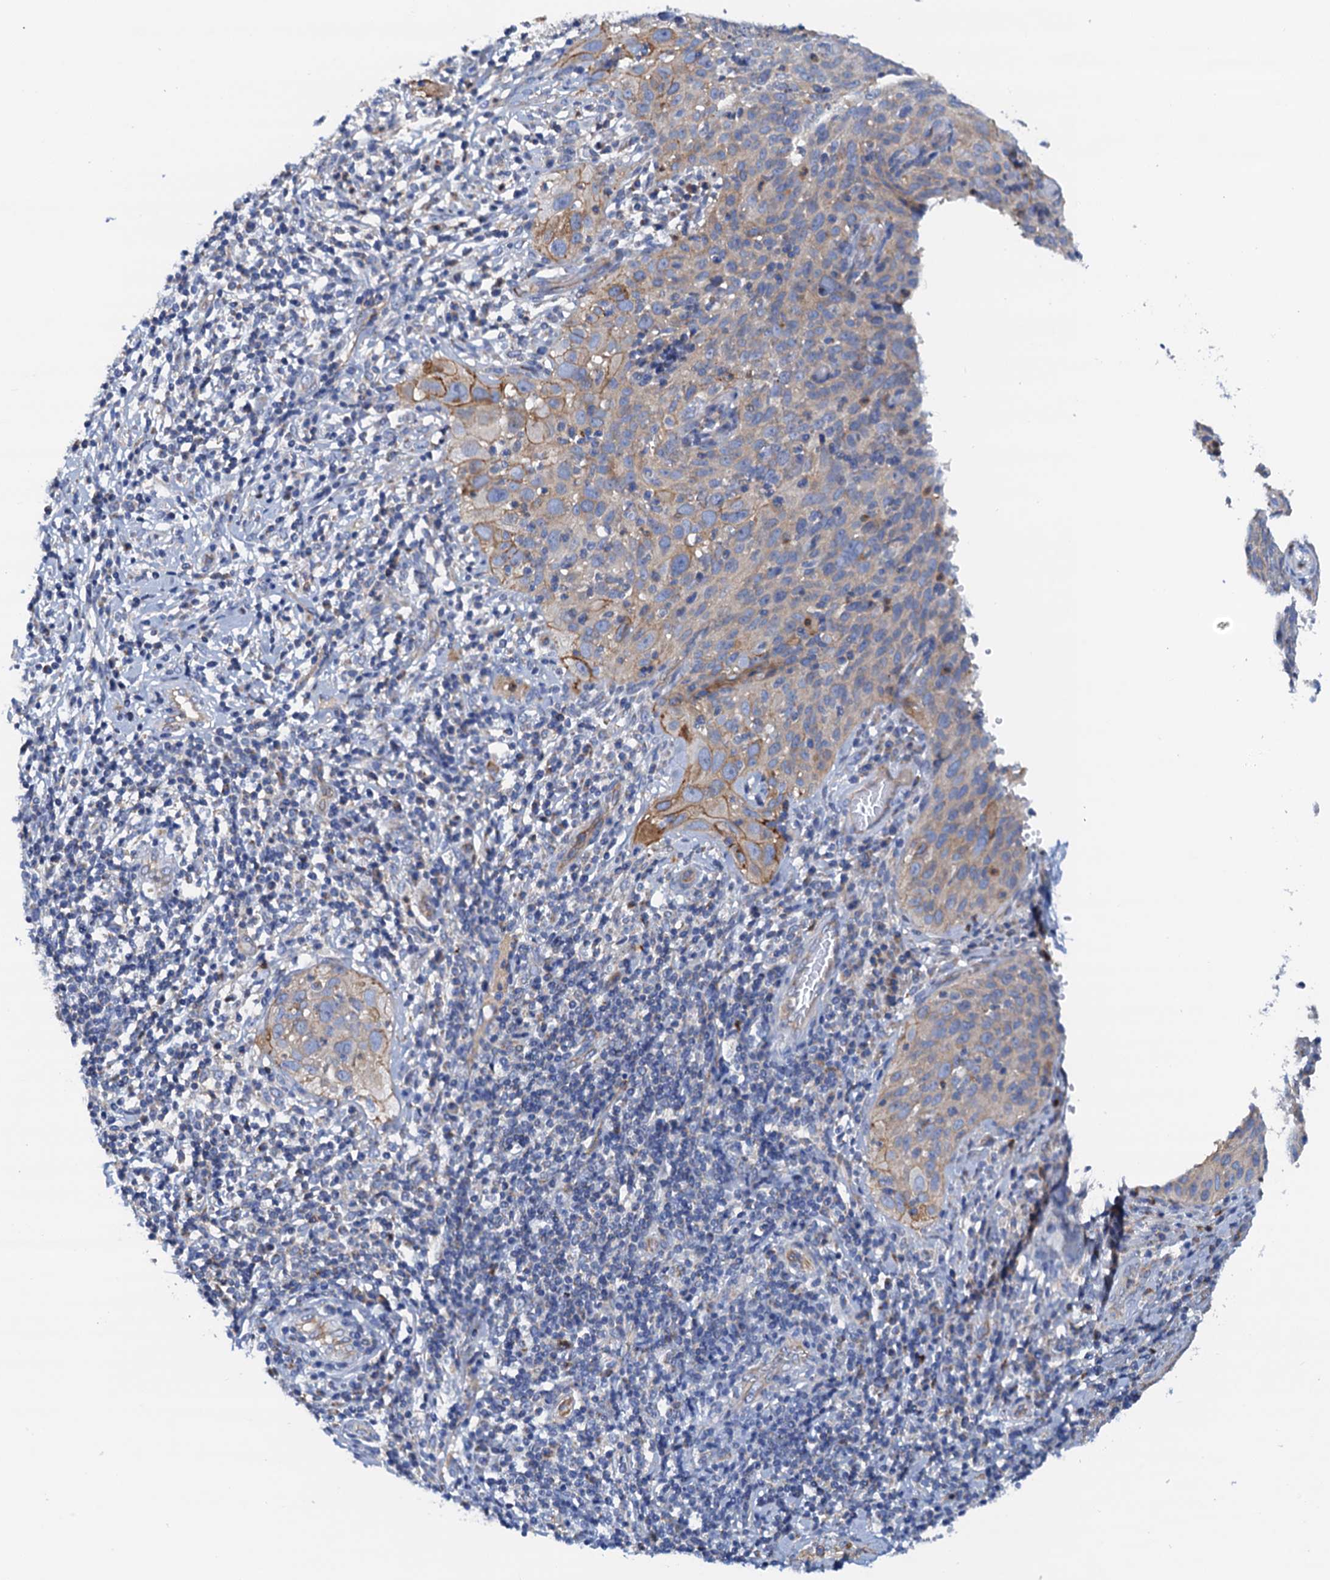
{"staining": {"intensity": "moderate", "quantity": "<25%", "location": "cytoplasmic/membranous"}, "tissue": "cervical cancer", "cell_type": "Tumor cells", "image_type": "cancer", "snomed": [{"axis": "morphology", "description": "Squamous cell carcinoma, NOS"}, {"axis": "topography", "description": "Cervix"}], "caption": "Immunohistochemistry (IHC) image of neoplastic tissue: squamous cell carcinoma (cervical) stained using immunohistochemistry (IHC) displays low levels of moderate protein expression localized specifically in the cytoplasmic/membranous of tumor cells, appearing as a cytoplasmic/membranous brown color.", "gene": "RASSF9", "patient": {"sex": "female", "age": 31}}